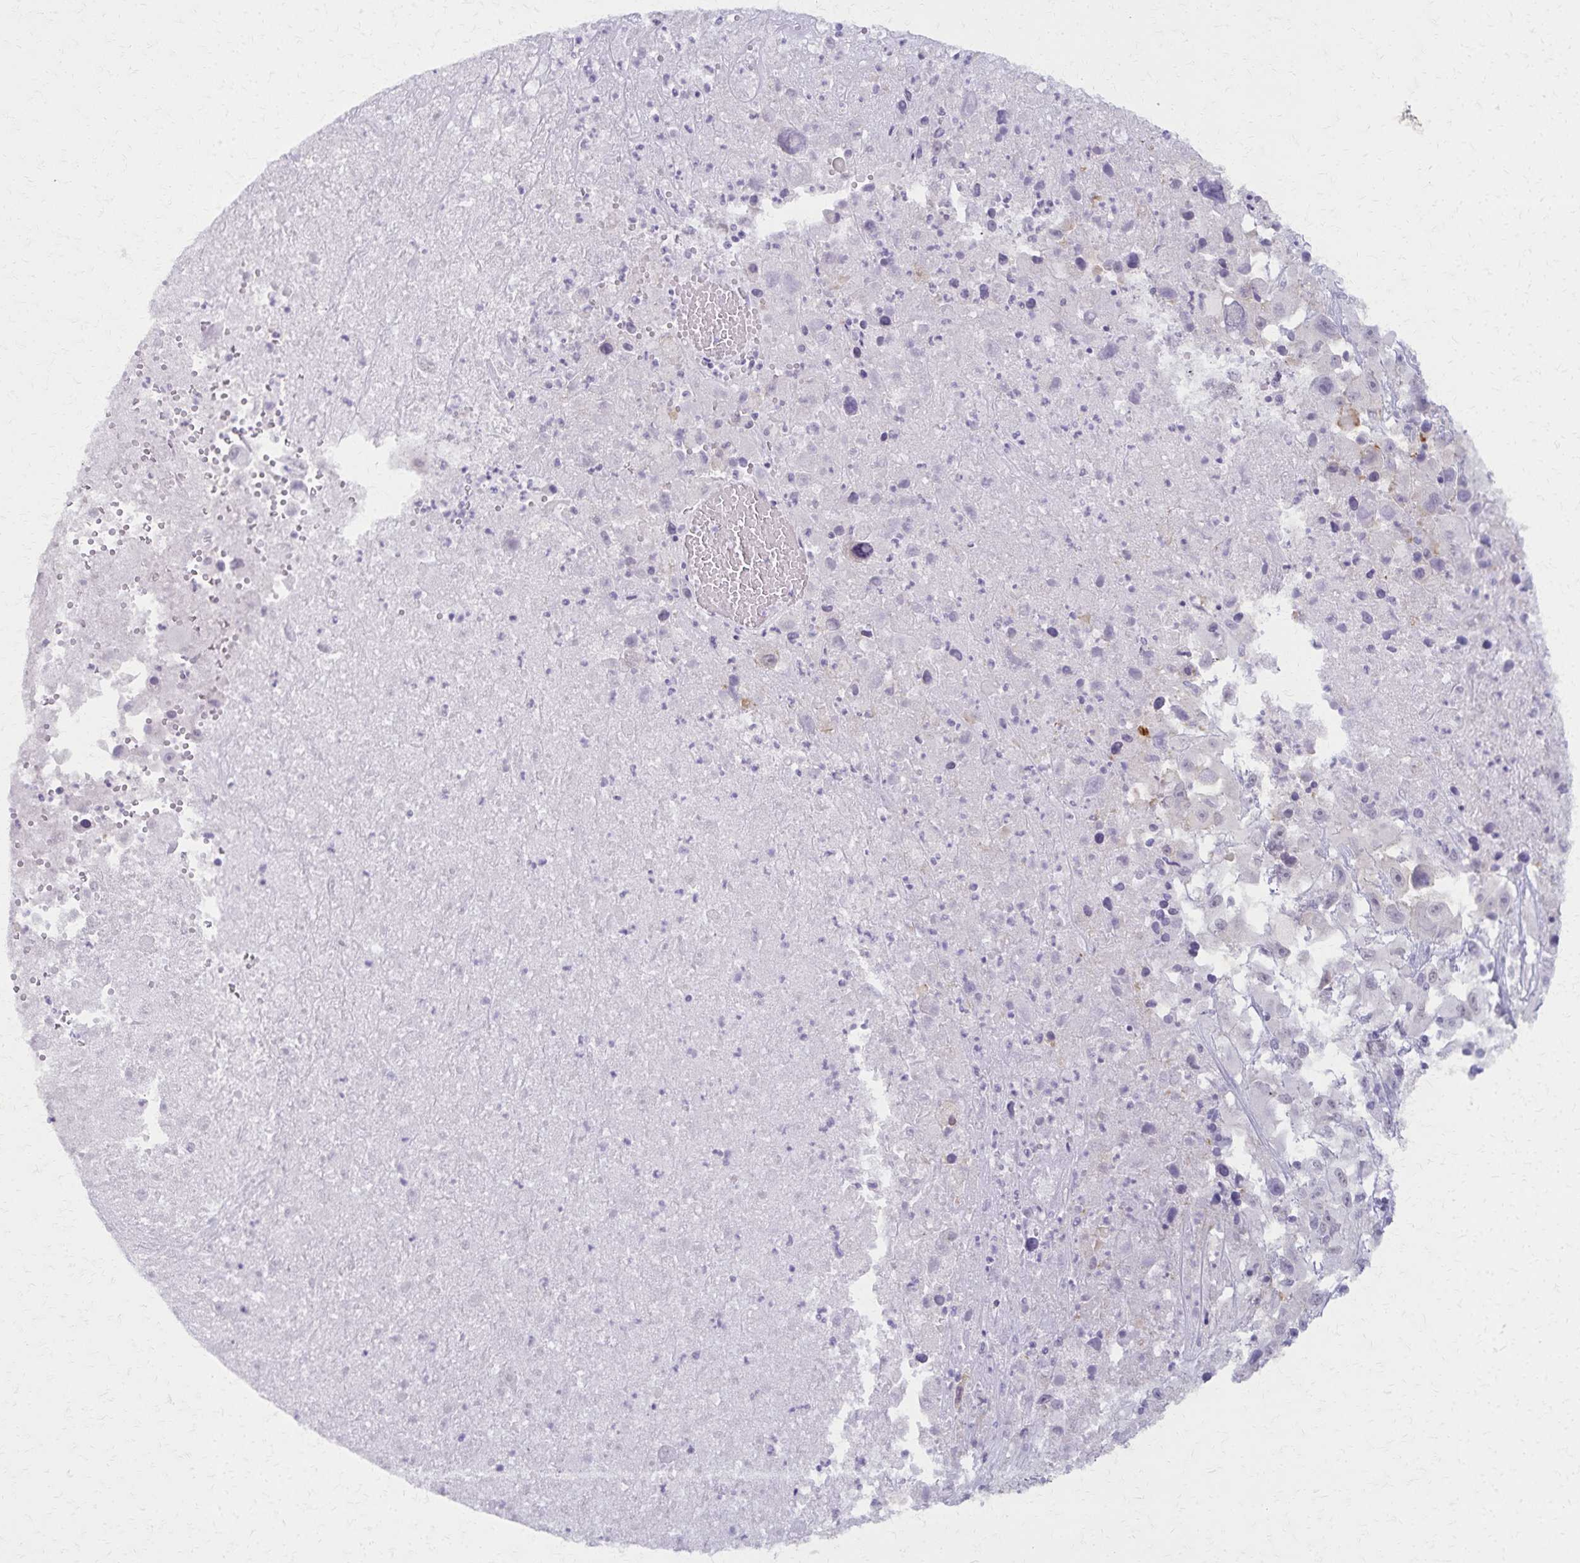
{"staining": {"intensity": "weak", "quantity": "<25%", "location": "nuclear"}, "tissue": "melanoma", "cell_type": "Tumor cells", "image_type": "cancer", "snomed": [{"axis": "morphology", "description": "Malignant melanoma, Metastatic site"}, {"axis": "topography", "description": "Soft tissue"}], "caption": "Melanoma was stained to show a protein in brown. There is no significant positivity in tumor cells.", "gene": "MORC4", "patient": {"sex": "male", "age": 50}}